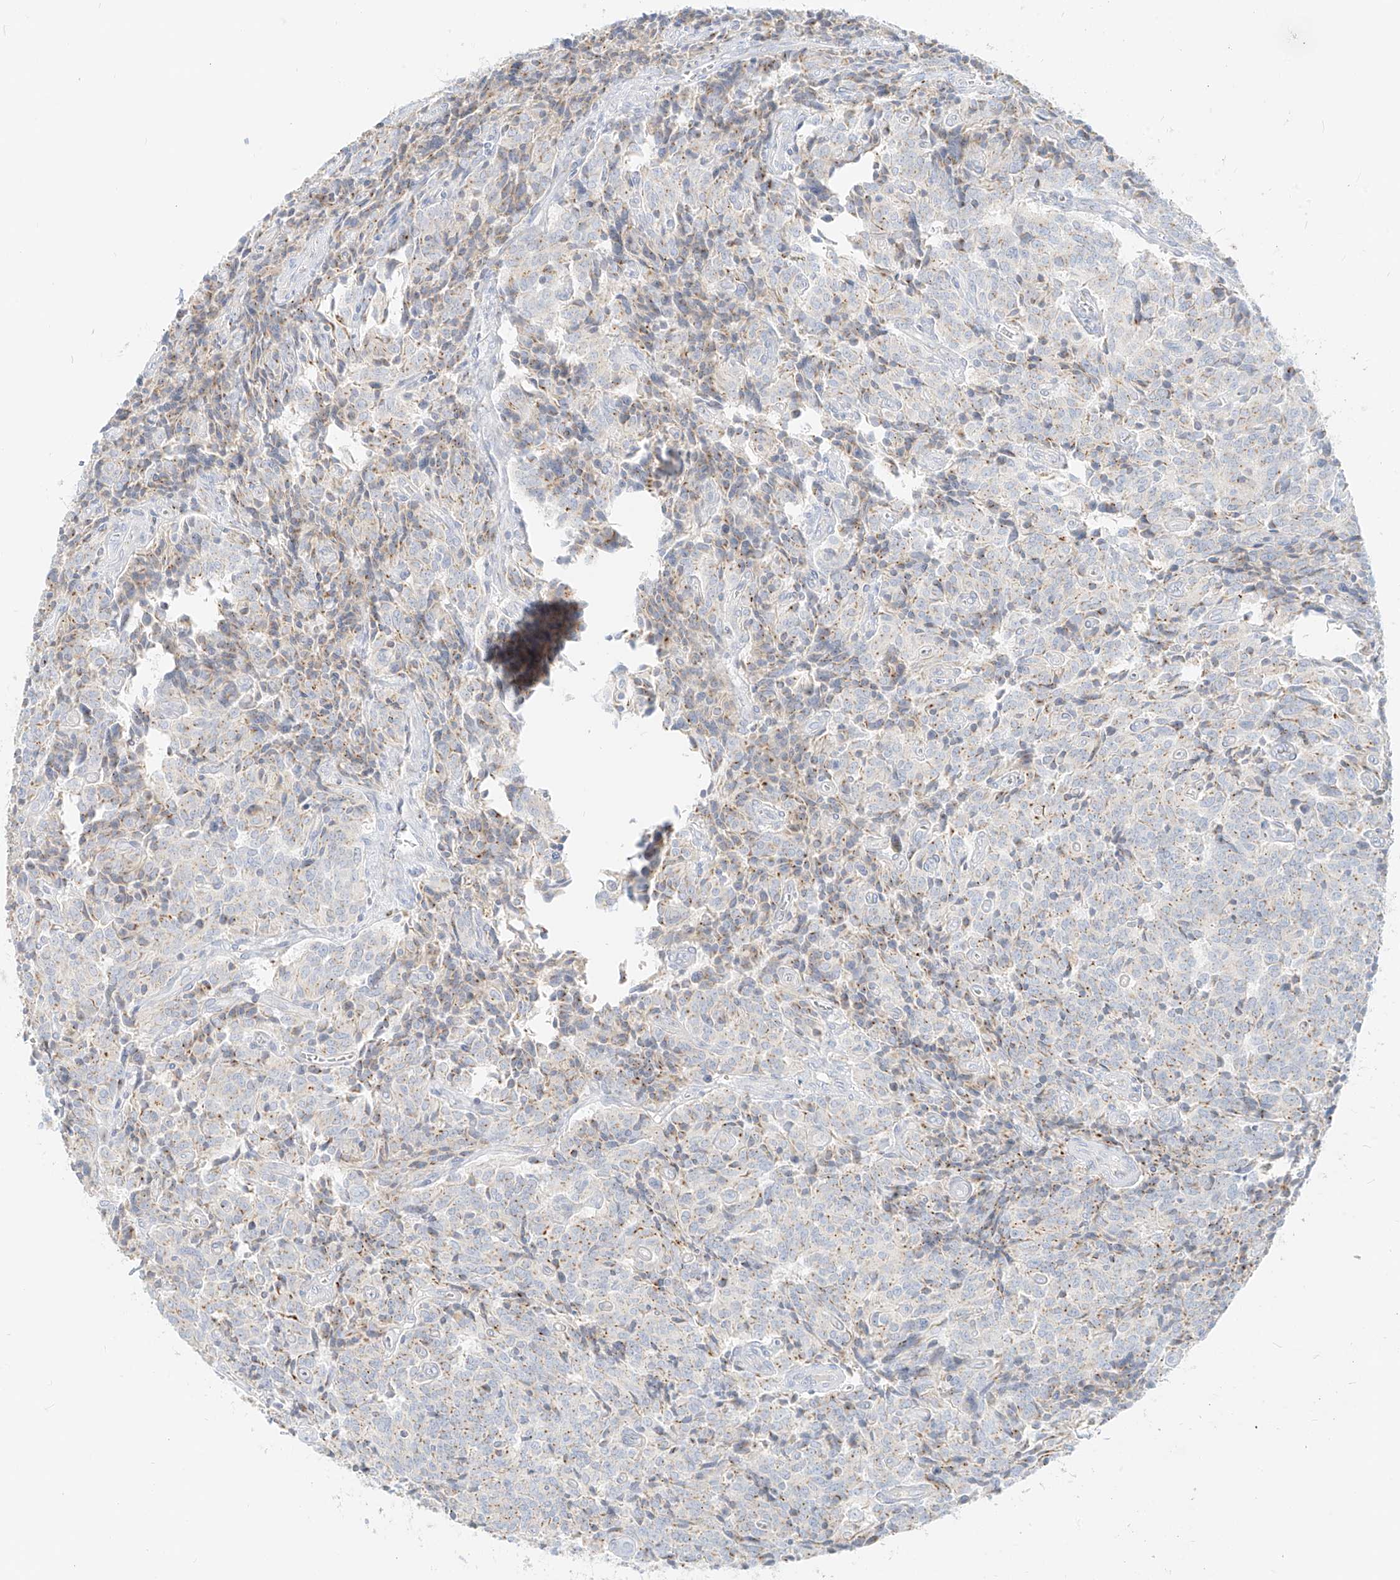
{"staining": {"intensity": "weak", "quantity": "<25%", "location": "cytoplasmic/membranous"}, "tissue": "carcinoid", "cell_type": "Tumor cells", "image_type": "cancer", "snomed": [{"axis": "morphology", "description": "Carcinoid, malignant, NOS"}, {"axis": "topography", "description": "Lung"}], "caption": "The photomicrograph reveals no staining of tumor cells in malignant carcinoid. The staining is performed using DAB (3,3'-diaminobenzidine) brown chromogen with nuclei counter-stained in using hematoxylin.", "gene": "TMEM87B", "patient": {"sex": "female", "age": 46}}